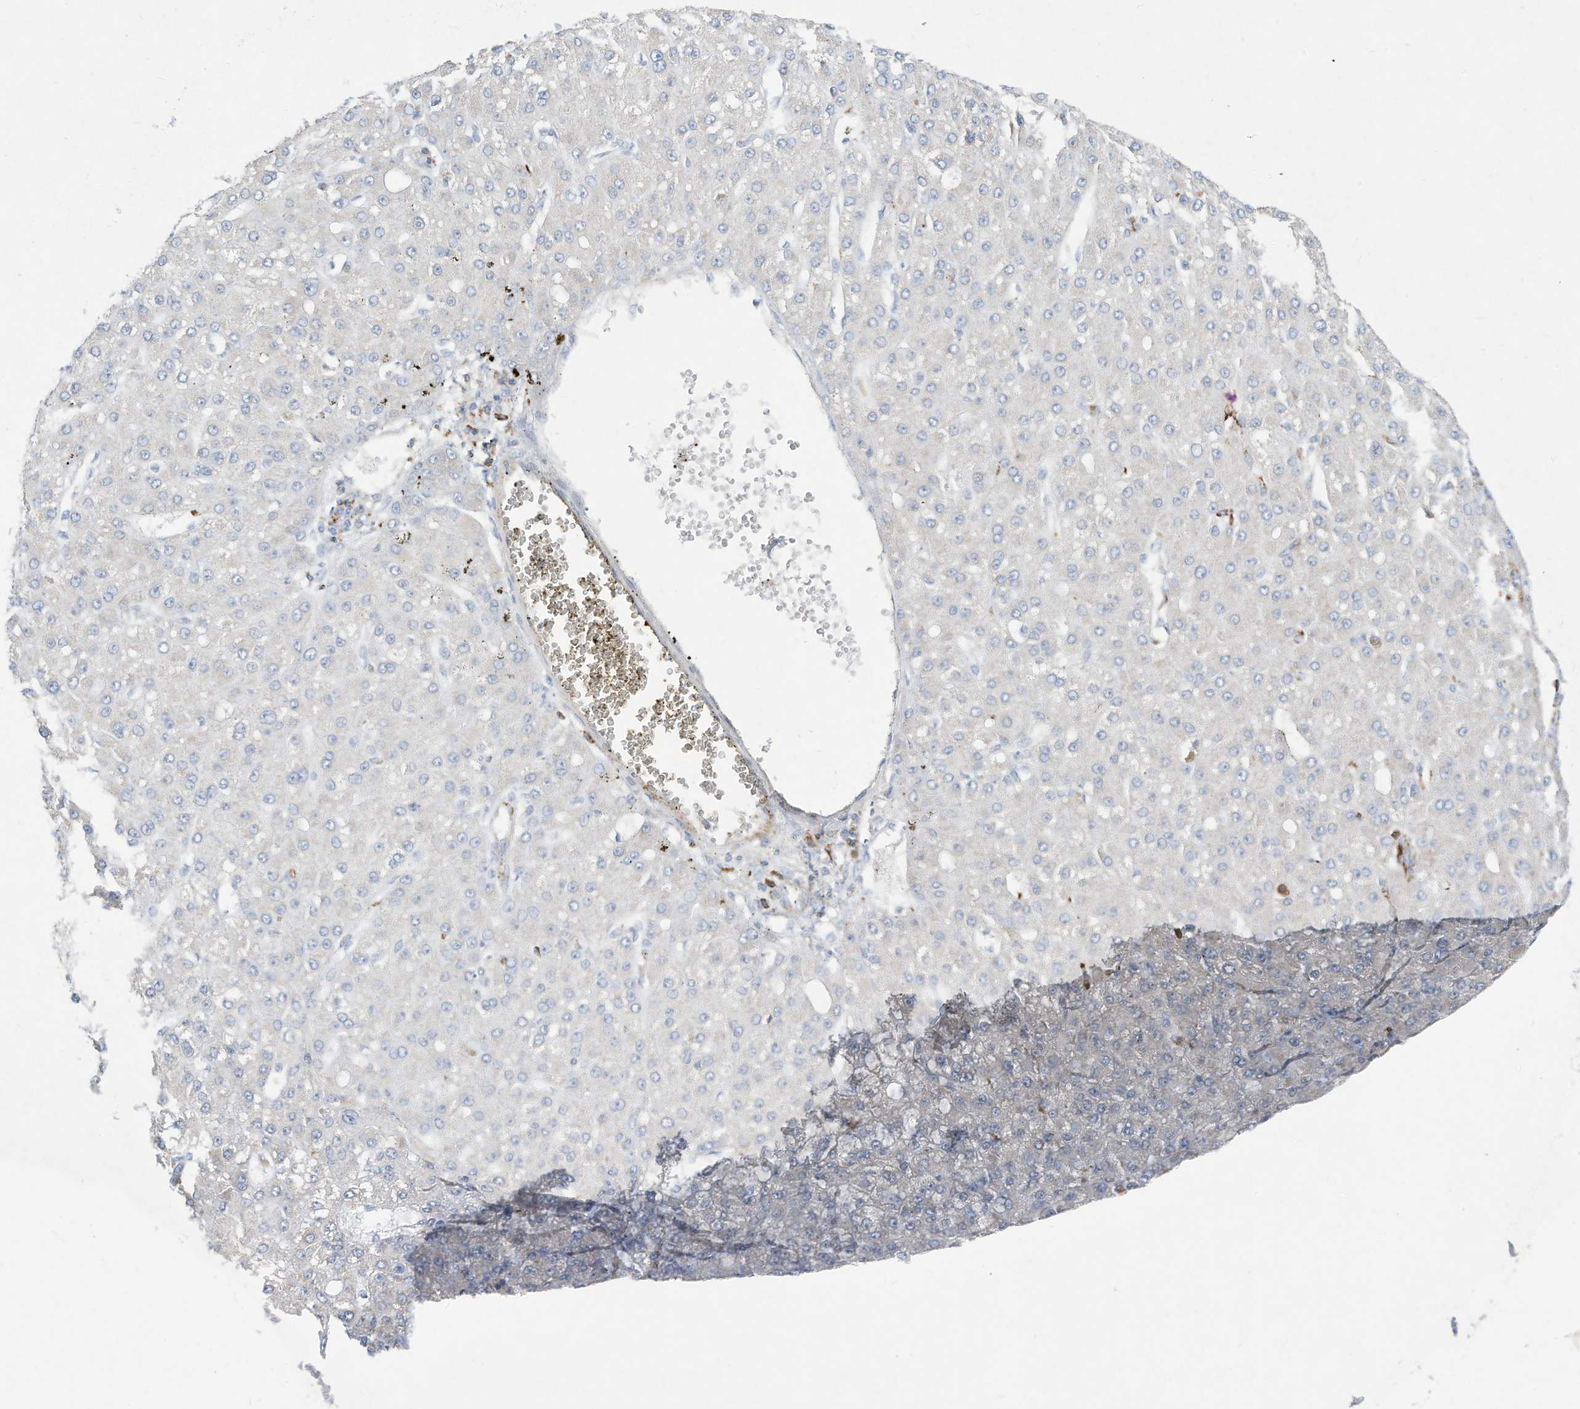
{"staining": {"intensity": "negative", "quantity": "none", "location": "none"}, "tissue": "liver cancer", "cell_type": "Tumor cells", "image_type": "cancer", "snomed": [{"axis": "morphology", "description": "Carcinoma, Hepatocellular, NOS"}, {"axis": "topography", "description": "Liver"}], "caption": "IHC photomicrograph of neoplastic tissue: human liver hepatocellular carcinoma stained with DAB shows no significant protein positivity in tumor cells. The staining was performed using DAB to visualize the protein expression in brown, while the nuclei were stained in blue with hematoxylin (Magnification: 20x).", "gene": "THNSL2", "patient": {"sex": "male", "age": 67}}